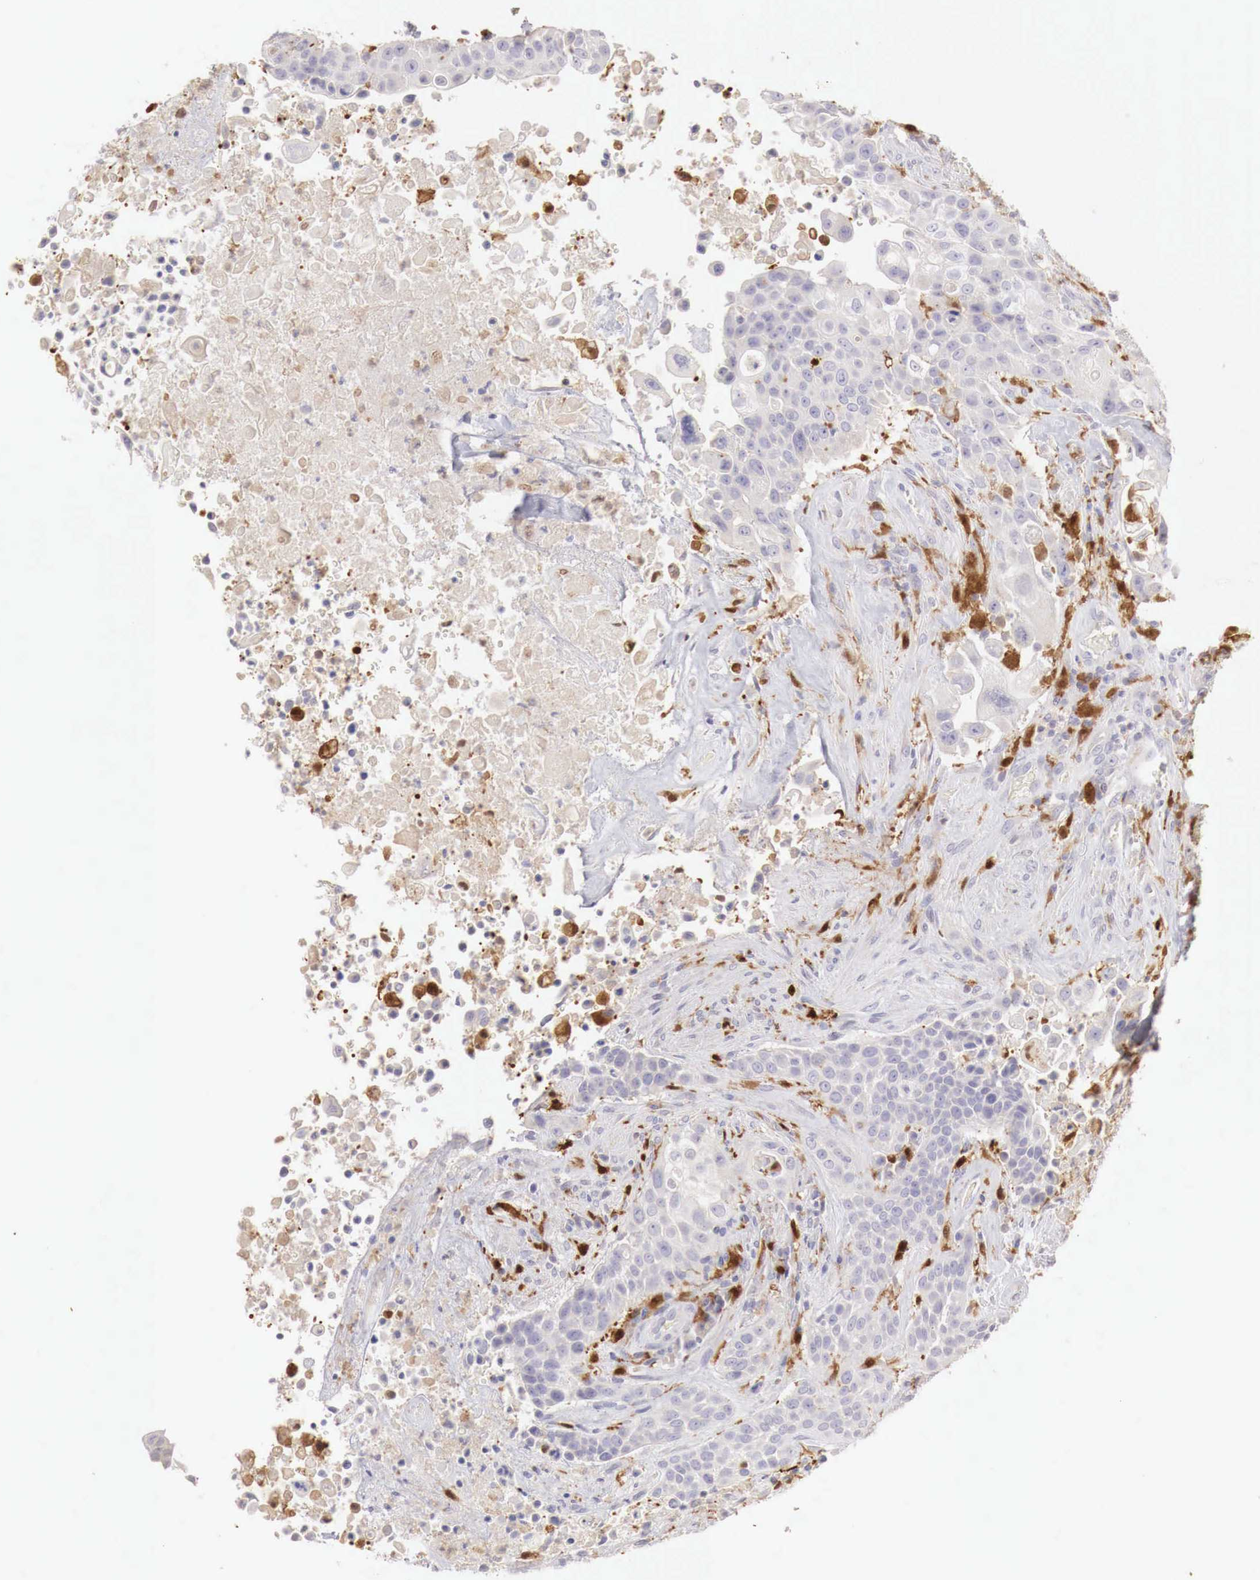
{"staining": {"intensity": "negative", "quantity": "none", "location": "none"}, "tissue": "urothelial cancer", "cell_type": "Tumor cells", "image_type": "cancer", "snomed": [{"axis": "morphology", "description": "Urothelial carcinoma, High grade"}, {"axis": "topography", "description": "Urinary bladder"}], "caption": "Immunohistochemistry (IHC) photomicrograph of neoplastic tissue: high-grade urothelial carcinoma stained with DAB reveals no significant protein staining in tumor cells.", "gene": "RENBP", "patient": {"sex": "male", "age": 74}}